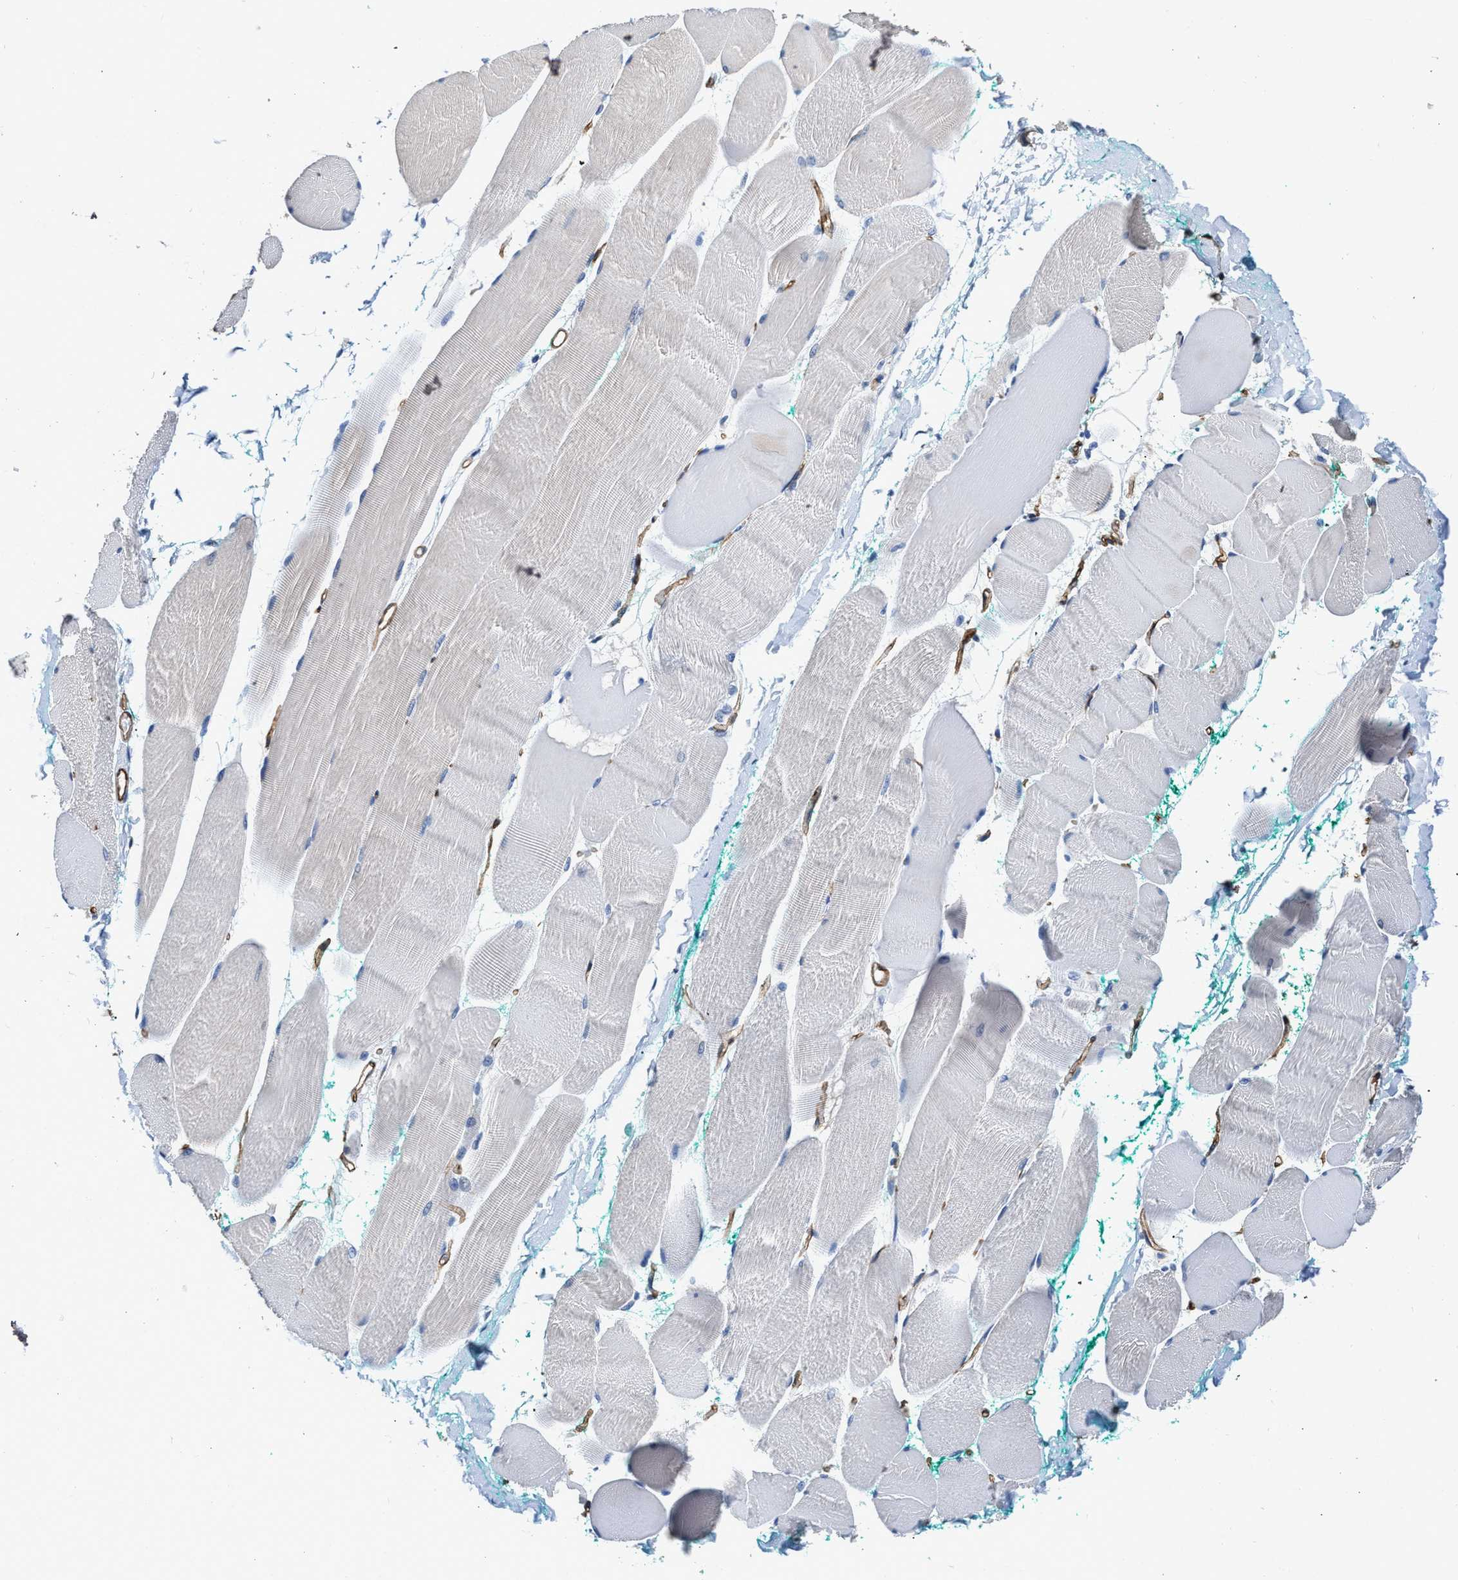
{"staining": {"intensity": "negative", "quantity": "none", "location": "none"}, "tissue": "skeletal muscle", "cell_type": "Myocytes", "image_type": "normal", "snomed": [{"axis": "morphology", "description": "Normal tissue, NOS"}, {"axis": "morphology", "description": "Squamous cell carcinoma, NOS"}, {"axis": "topography", "description": "Skeletal muscle"}], "caption": "This is a histopathology image of IHC staining of normal skeletal muscle, which shows no staining in myocytes.", "gene": "C22orf42", "patient": {"sex": "male", "age": 51}}